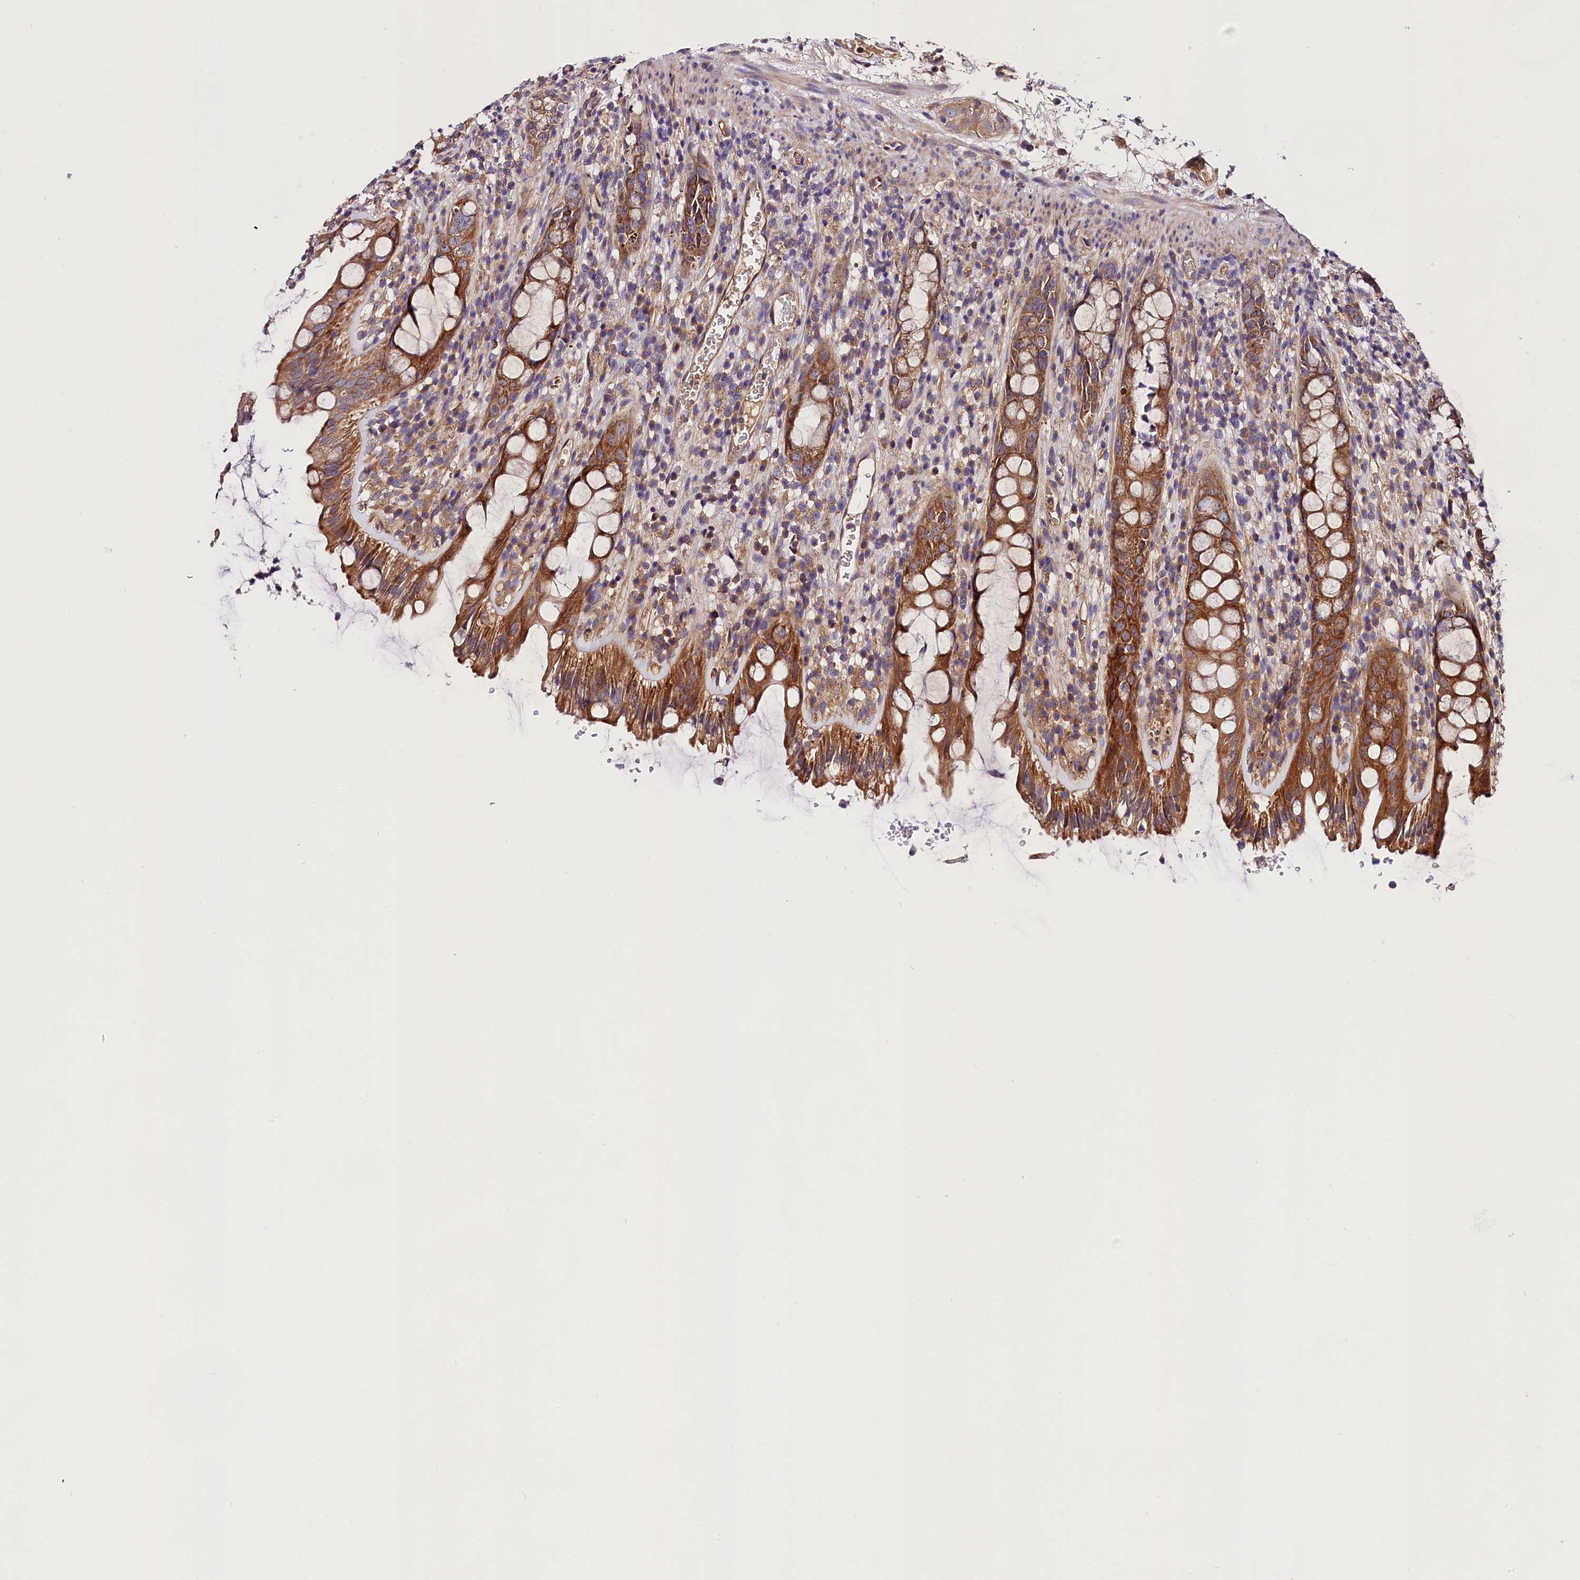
{"staining": {"intensity": "moderate", "quantity": ">75%", "location": "cytoplasmic/membranous"}, "tissue": "rectum", "cell_type": "Glandular cells", "image_type": "normal", "snomed": [{"axis": "morphology", "description": "Normal tissue, NOS"}, {"axis": "topography", "description": "Rectum"}], "caption": "Rectum stained with IHC reveals moderate cytoplasmic/membranous expression in approximately >75% of glandular cells. The staining was performed using DAB (3,3'-diaminobenzidine), with brown indicating positive protein expression. Nuclei are stained blue with hematoxylin.", "gene": "SPG11", "patient": {"sex": "female", "age": 57}}